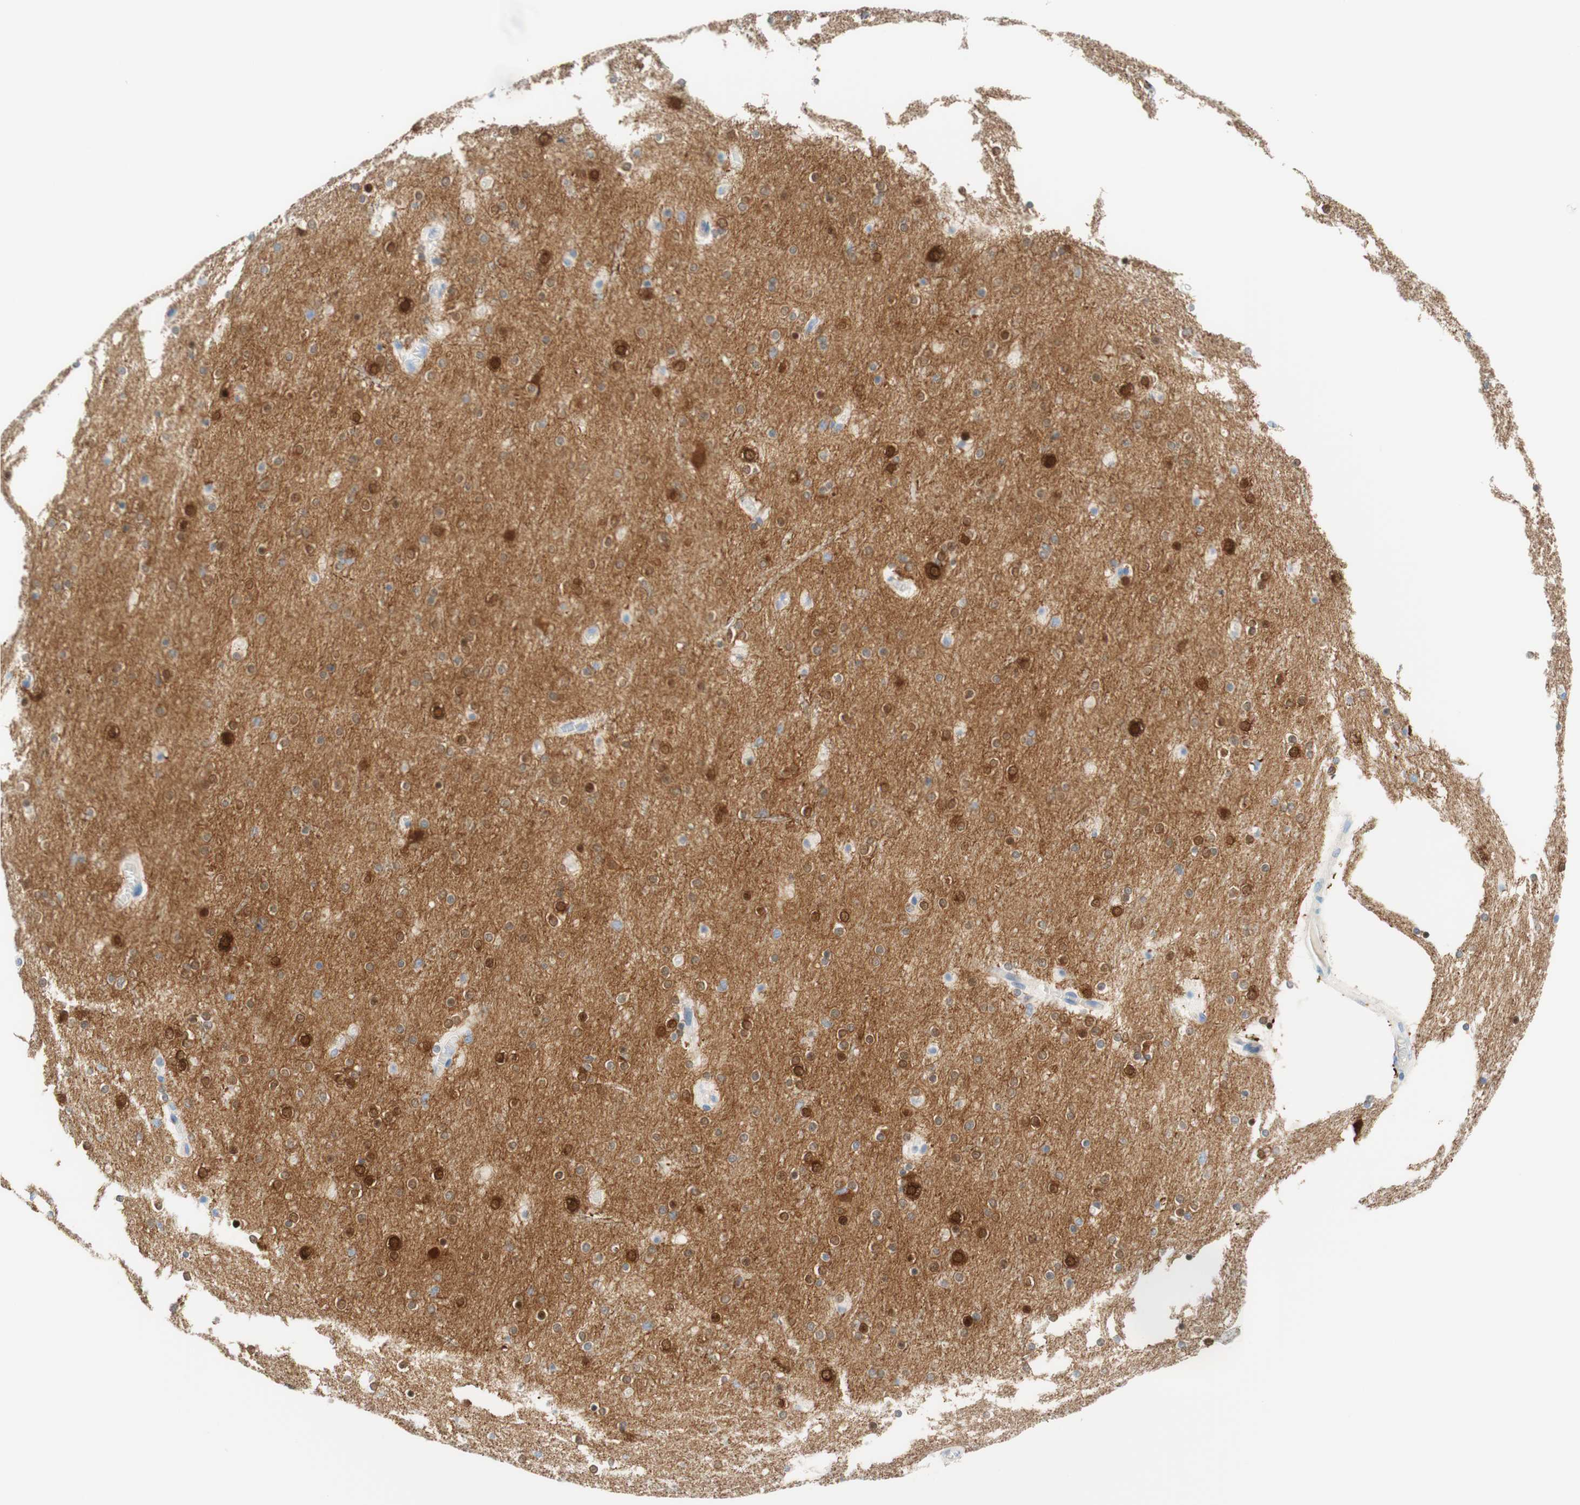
{"staining": {"intensity": "negative", "quantity": "none", "location": "none"}, "tissue": "cerebral cortex", "cell_type": "Endothelial cells", "image_type": "normal", "snomed": [{"axis": "morphology", "description": "Normal tissue, NOS"}, {"axis": "topography", "description": "Cerebral cortex"}], "caption": "A high-resolution image shows immunohistochemistry (IHC) staining of normal cerebral cortex, which reveals no significant positivity in endothelial cells. The staining was performed using DAB to visualize the protein expression in brown, while the nuclei were stained in blue with hematoxylin (Magnification: 20x).", "gene": "STMN1", "patient": {"sex": "female", "age": 54}}